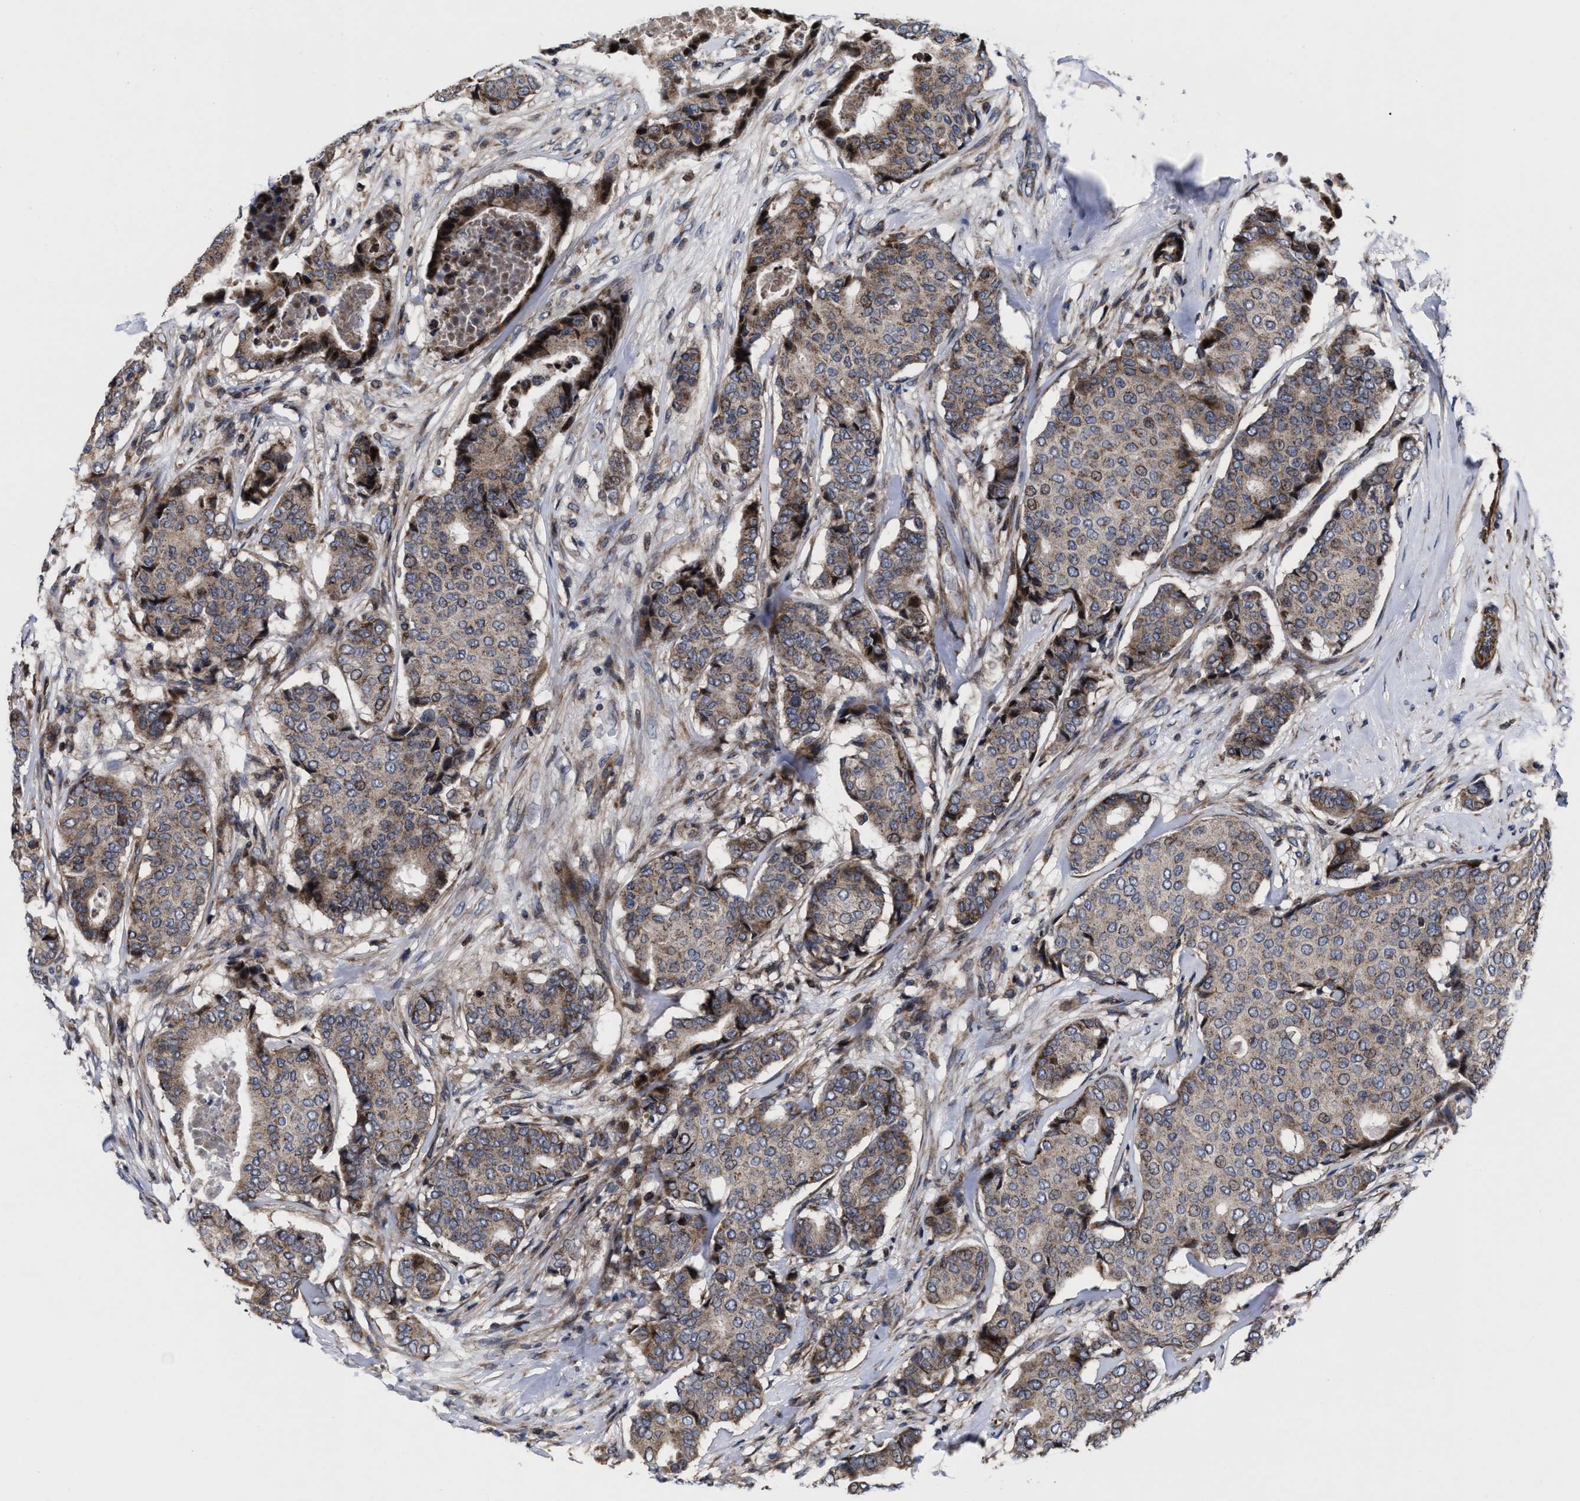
{"staining": {"intensity": "weak", "quantity": ">75%", "location": "cytoplasmic/membranous"}, "tissue": "breast cancer", "cell_type": "Tumor cells", "image_type": "cancer", "snomed": [{"axis": "morphology", "description": "Duct carcinoma"}, {"axis": "topography", "description": "Breast"}], "caption": "IHC of breast cancer (invasive ductal carcinoma) shows low levels of weak cytoplasmic/membranous positivity in approximately >75% of tumor cells.", "gene": "MRPL50", "patient": {"sex": "female", "age": 75}}